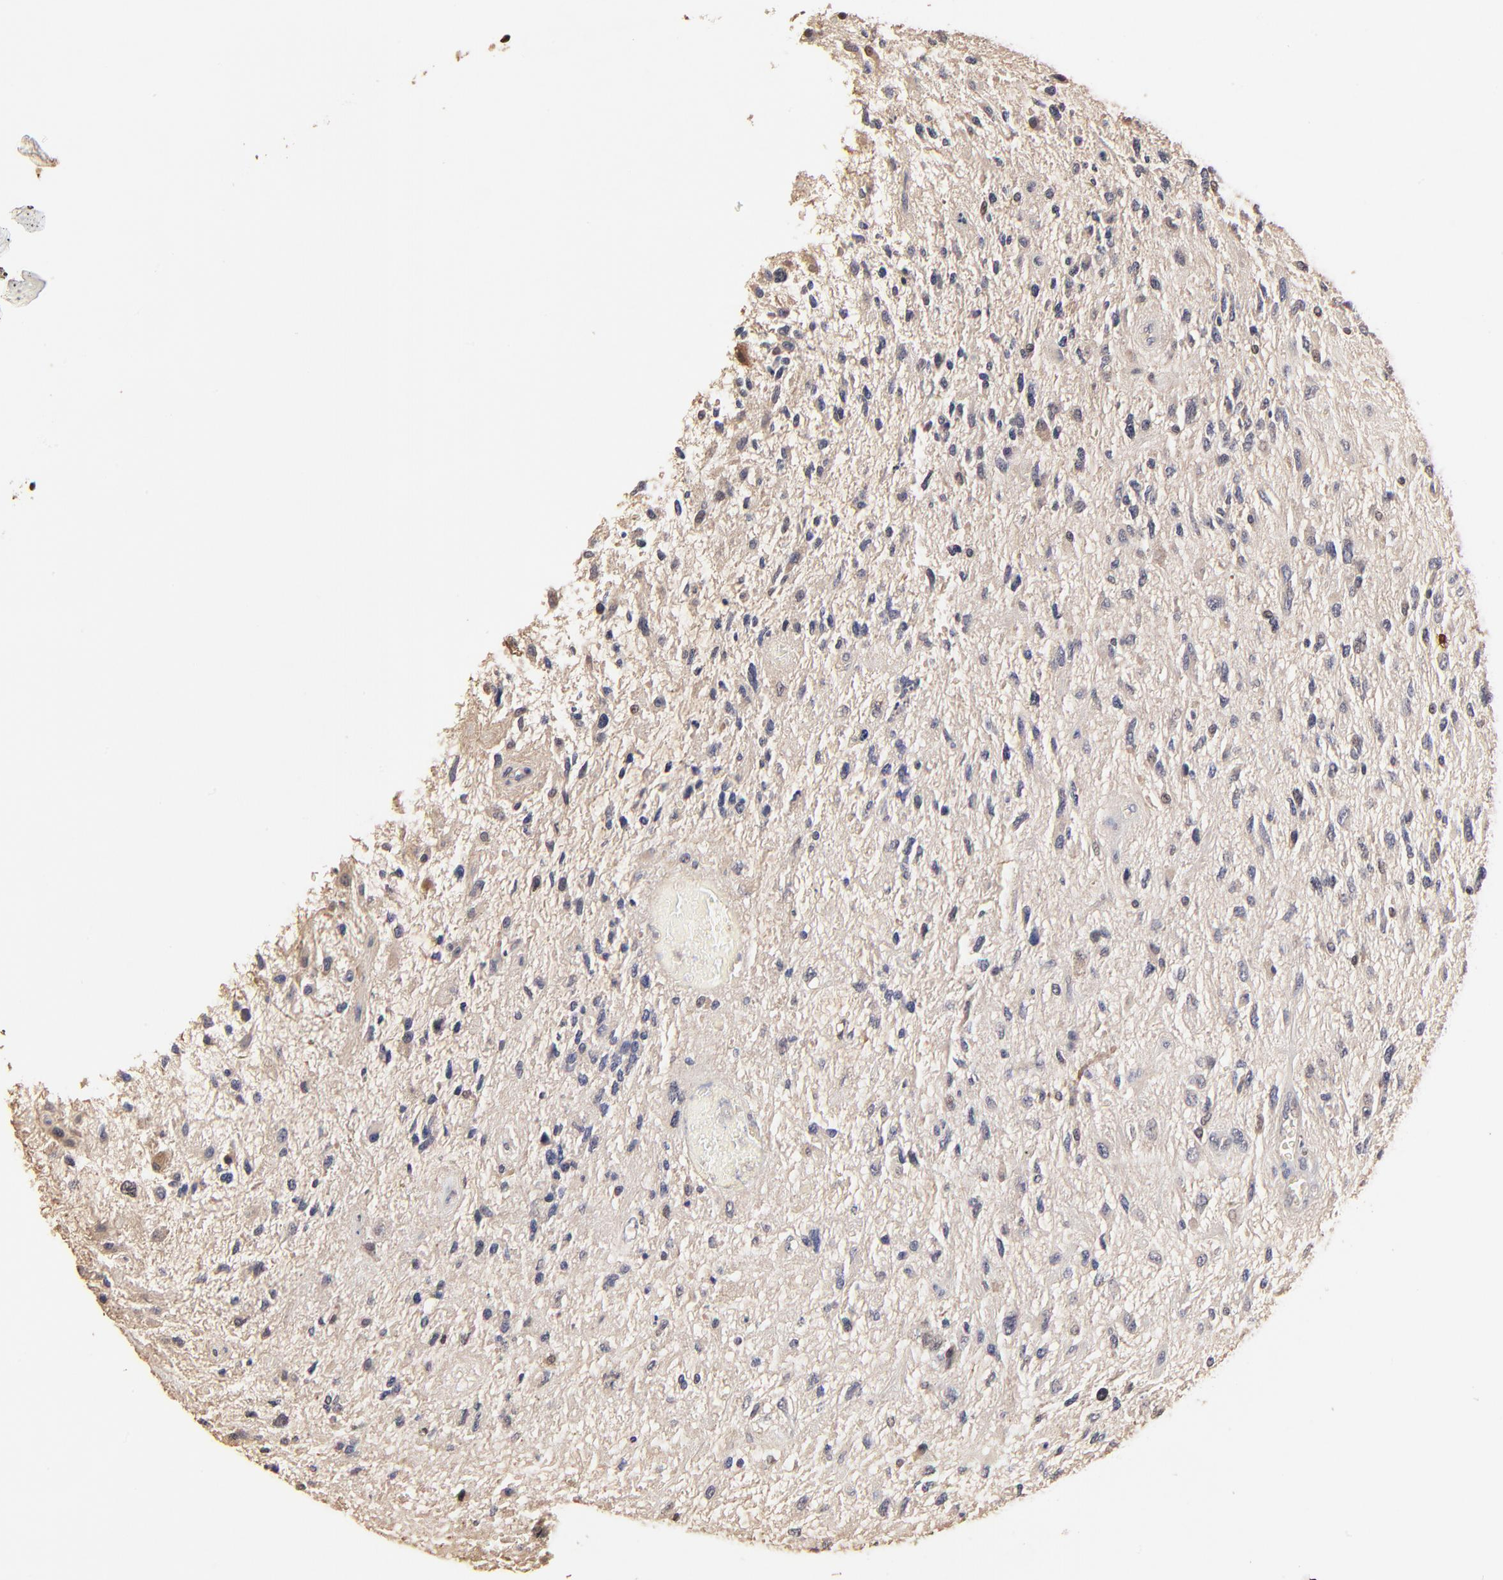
{"staining": {"intensity": "weak", "quantity": "<25%", "location": "nuclear"}, "tissue": "glioma", "cell_type": "Tumor cells", "image_type": "cancer", "snomed": [{"axis": "morphology", "description": "Glioma, malignant, High grade"}, {"axis": "topography", "description": "Brain"}], "caption": "Glioma stained for a protein using immunohistochemistry displays no staining tumor cells.", "gene": "BIRC5", "patient": {"sex": "female", "age": 60}}